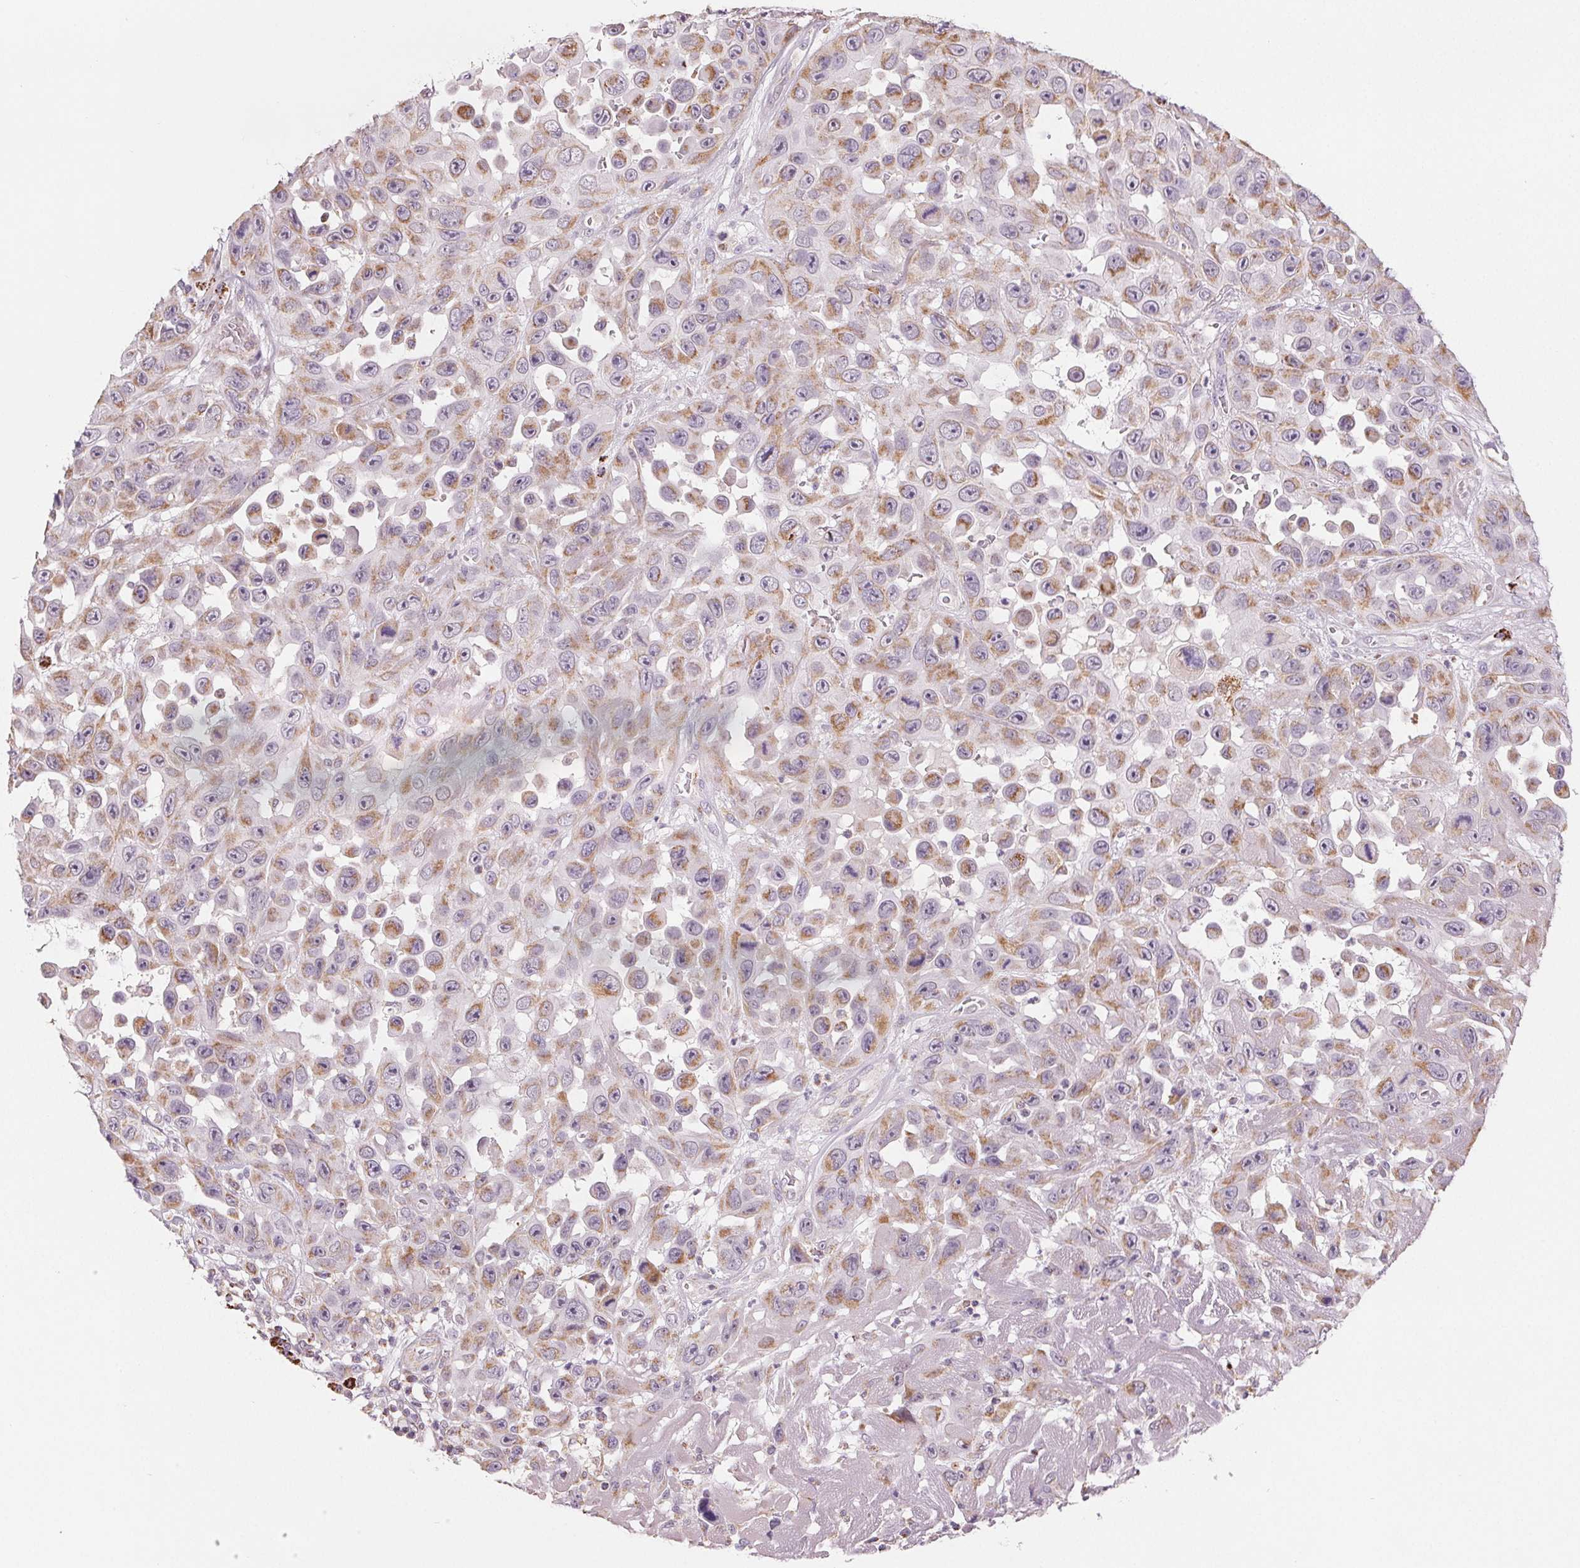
{"staining": {"intensity": "moderate", "quantity": "25%-75%", "location": "cytoplasmic/membranous"}, "tissue": "skin cancer", "cell_type": "Tumor cells", "image_type": "cancer", "snomed": [{"axis": "morphology", "description": "Squamous cell carcinoma, NOS"}, {"axis": "topography", "description": "Skin"}], "caption": "Protein expression by immunohistochemistry demonstrates moderate cytoplasmic/membranous positivity in about 25%-75% of tumor cells in skin cancer (squamous cell carcinoma).", "gene": "HINT2", "patient": {"sex": "male", "age": 81}}